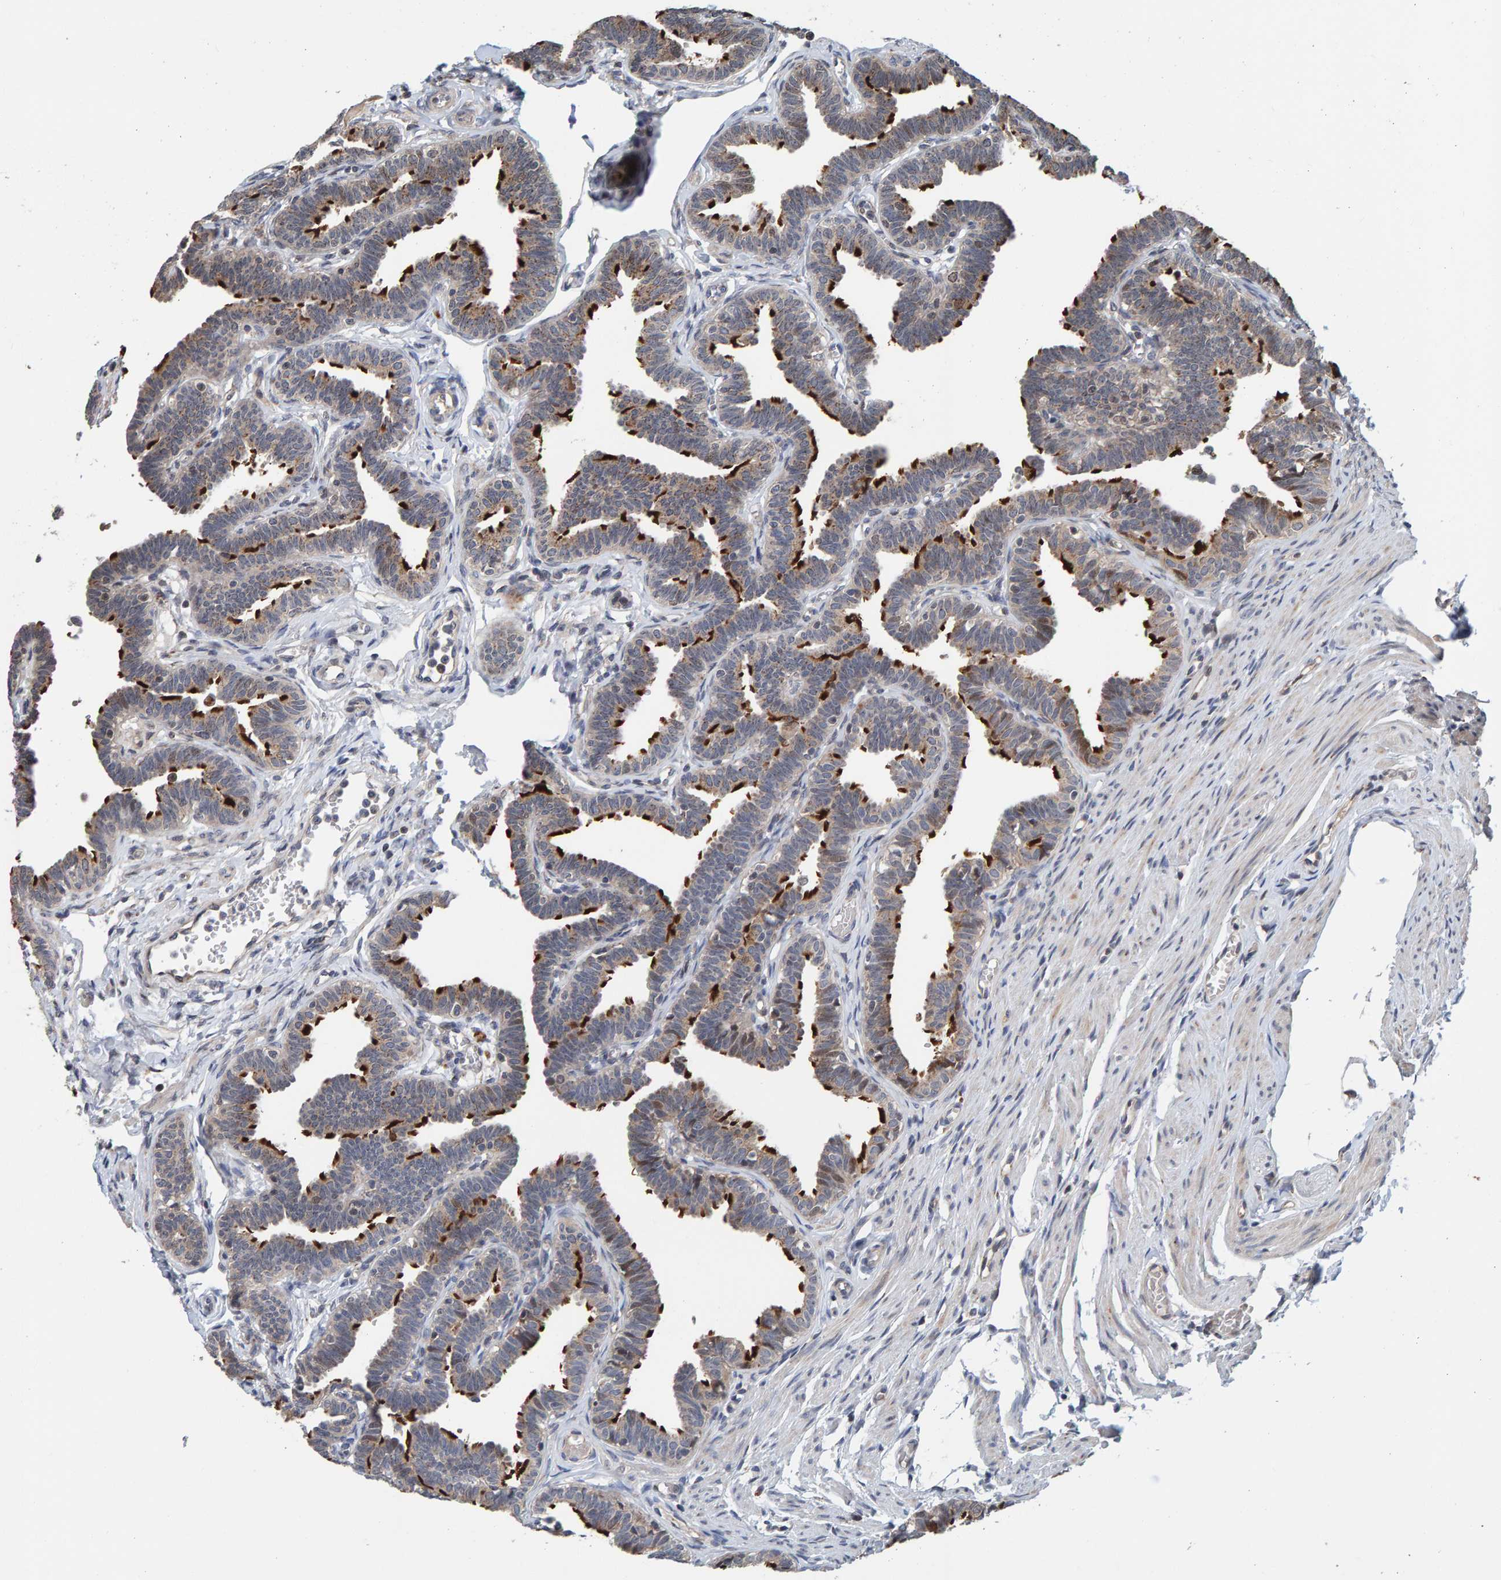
{"staining": {"intensity": "strong", "quantity": ">75%", "location": "cytoplasmic/membranous"}, "tissue": "fallopian tube", "cell_type": "Glandular cells", "image_type": "normal", "snomed": [{"axis": "morphology", "description": "Normal tissue, NOS"}, {"axis": "topography", "description": "Fallopian tube"}, {"axis": "topography", "description": "Ovary"}], "caption": "IHC (DAB) staining of normal human fallopian tube demonstrates strong cytoplasmic/membranous protein positivity in about >75% of glandular cells.", "gene": "CCDC25", "patient": {"sex": "female", "age": 23}}